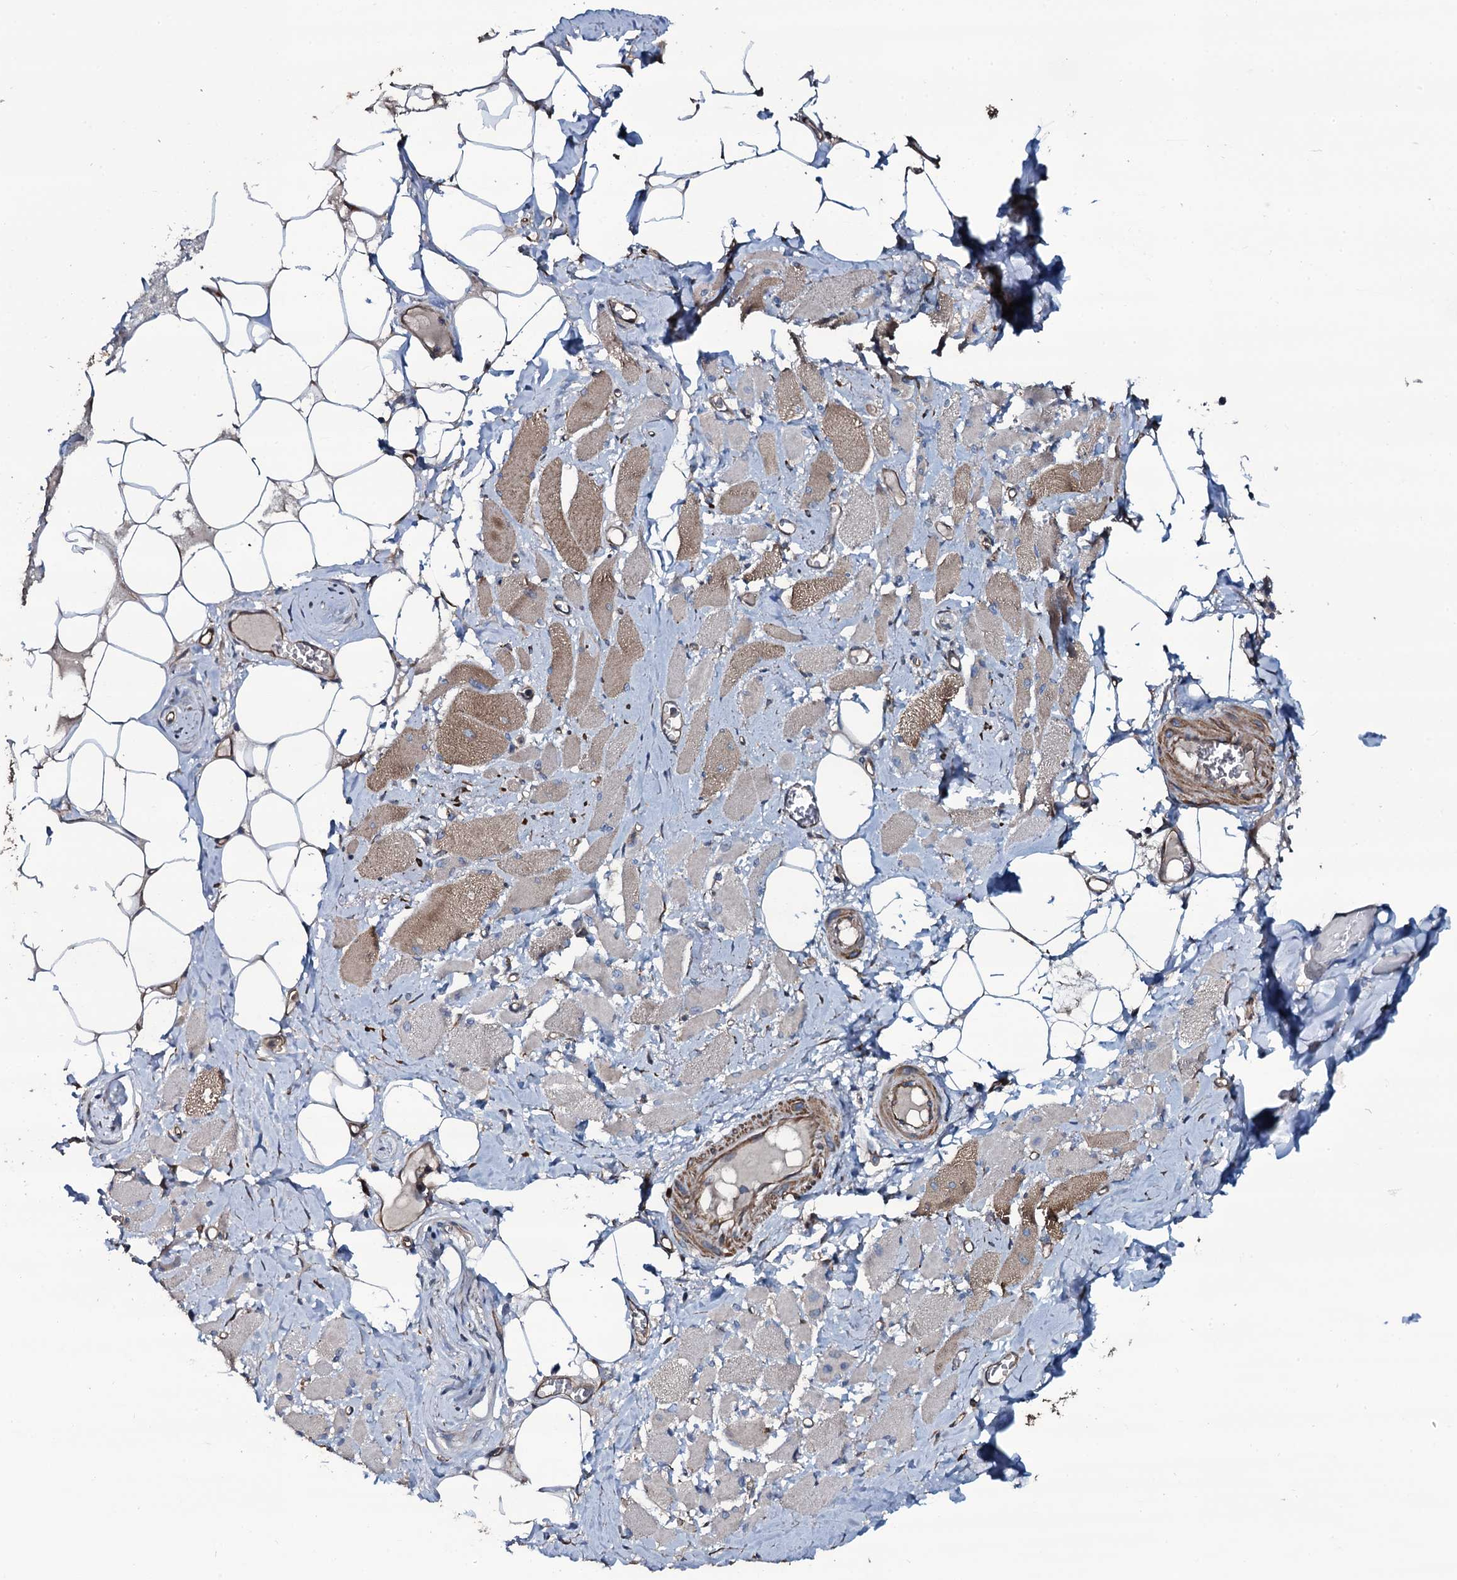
{"staining": {"intensity": "strong", "quantity": "25%-75%", "location": "cytoplasmic/membranous"}, "tissue": "skeletal muscle", "cell_type": "Myocytes", "image_type": "normal", "snomed": [{"axis": "morphology", "description": "Normal tissue, NOS"}, {"axis": "morphology", "description": "Basal cell carcinoma"}, {"axis": "topography", "description": "Skeletal muscle"}], "caption": "A high-resolution image shows immunohistochemistry (IHC) staining of benign skeletal muscle, which demonstrates strong cytoplasmic/membranous positivity in about 25%-75% of myocytes.", "gene": "WIPF3", "patient": {"sex": "female", "age": 64}}